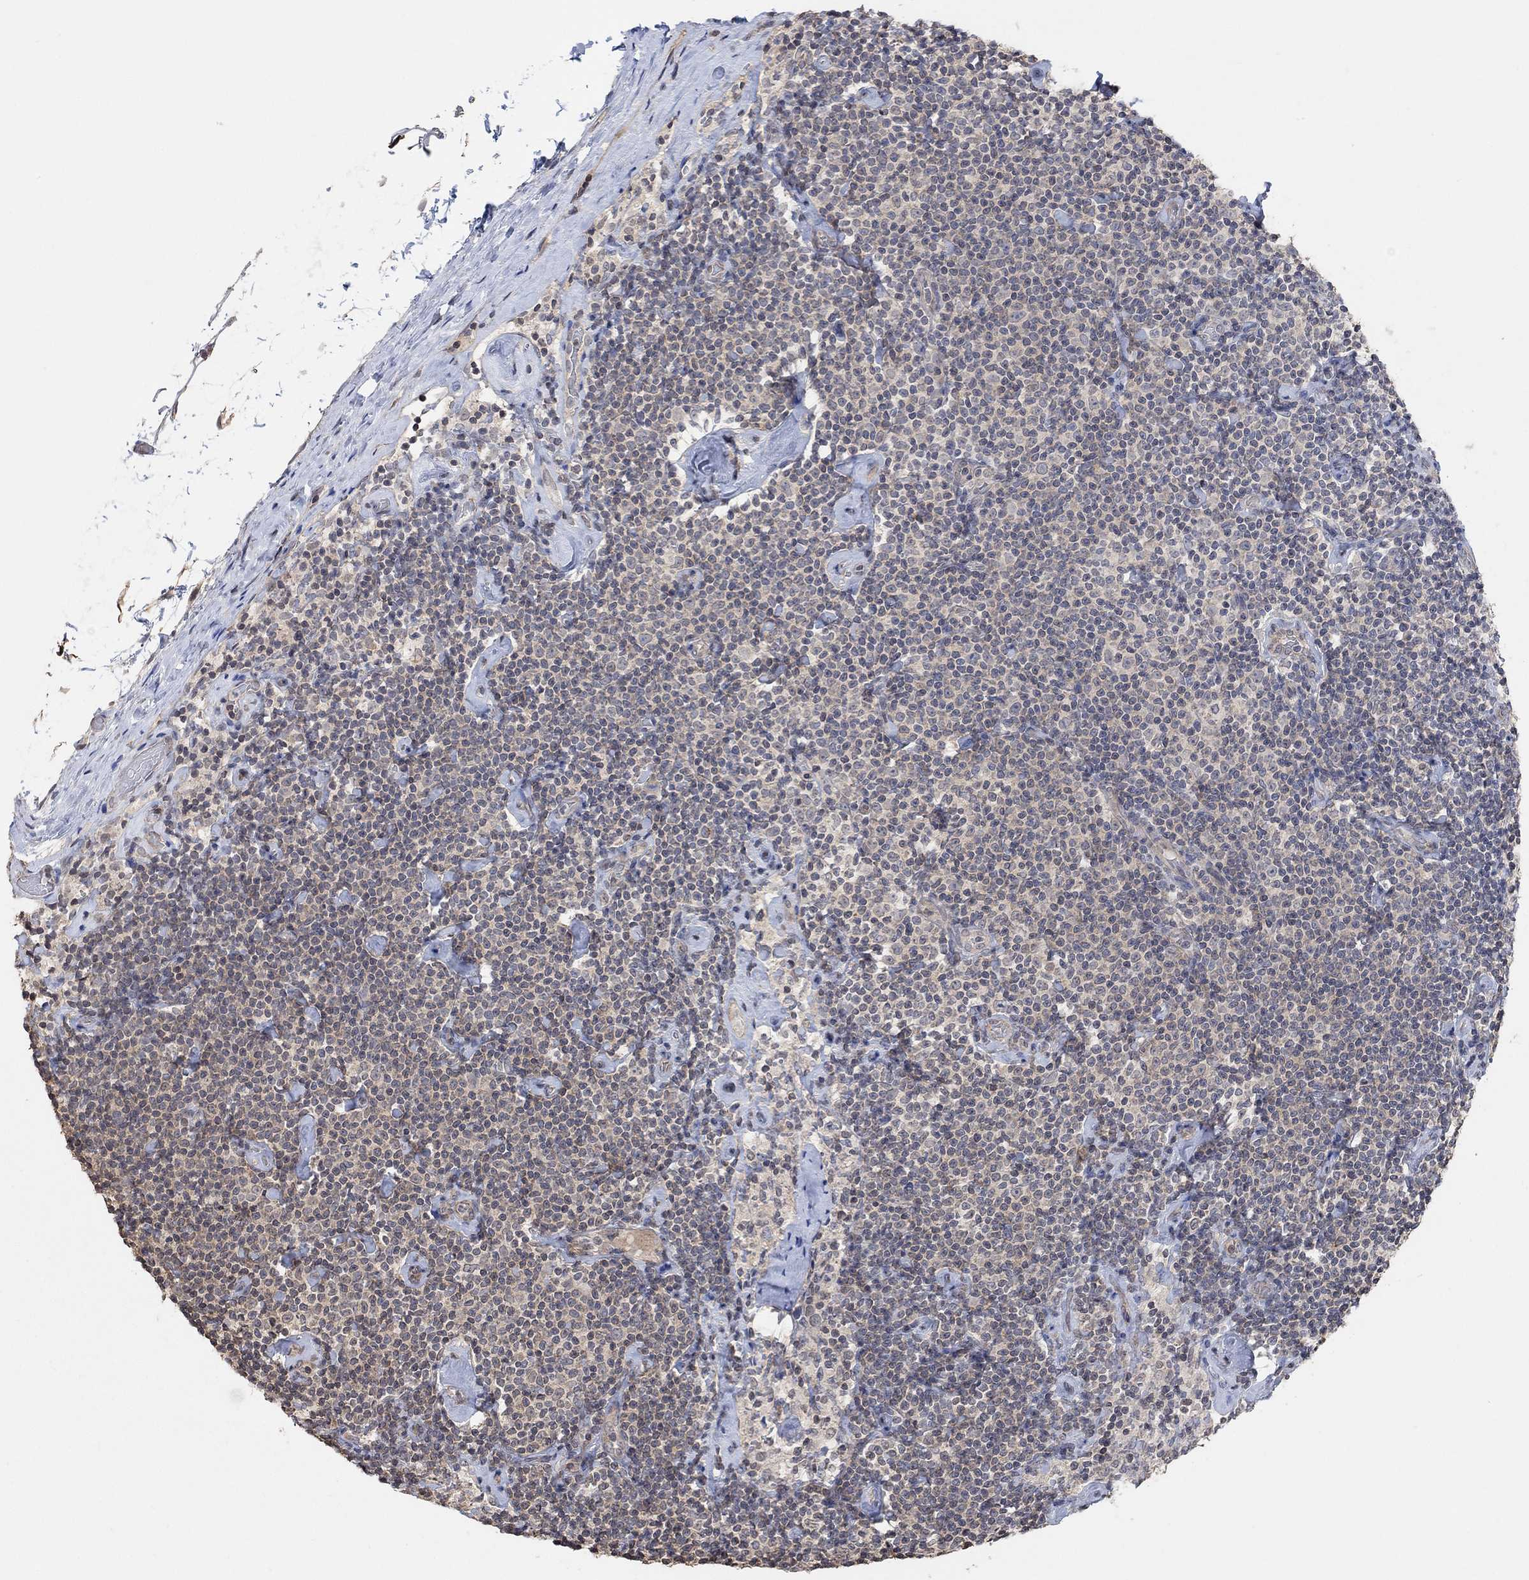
{"staining": {"intensity": "negative", "quantity": "none", "location": "none"}, "tissue": "lymphoma", "cell_type": "Tumor cells", "image_type": "cancer", "snomed": [{"axis": "morphology", "description": "Malignant lymphoma, non-Hodgkin's type, Low grade"}, {"axis": "topography", "description": "Lymph node"}], "caption": "The histopathology image shows no staining of tumor cells in low-grade malignant lymphoma, non-Hodgkin's type.", "gene": "UNC5B", "patient": {"sex": "male", "age": 81}}